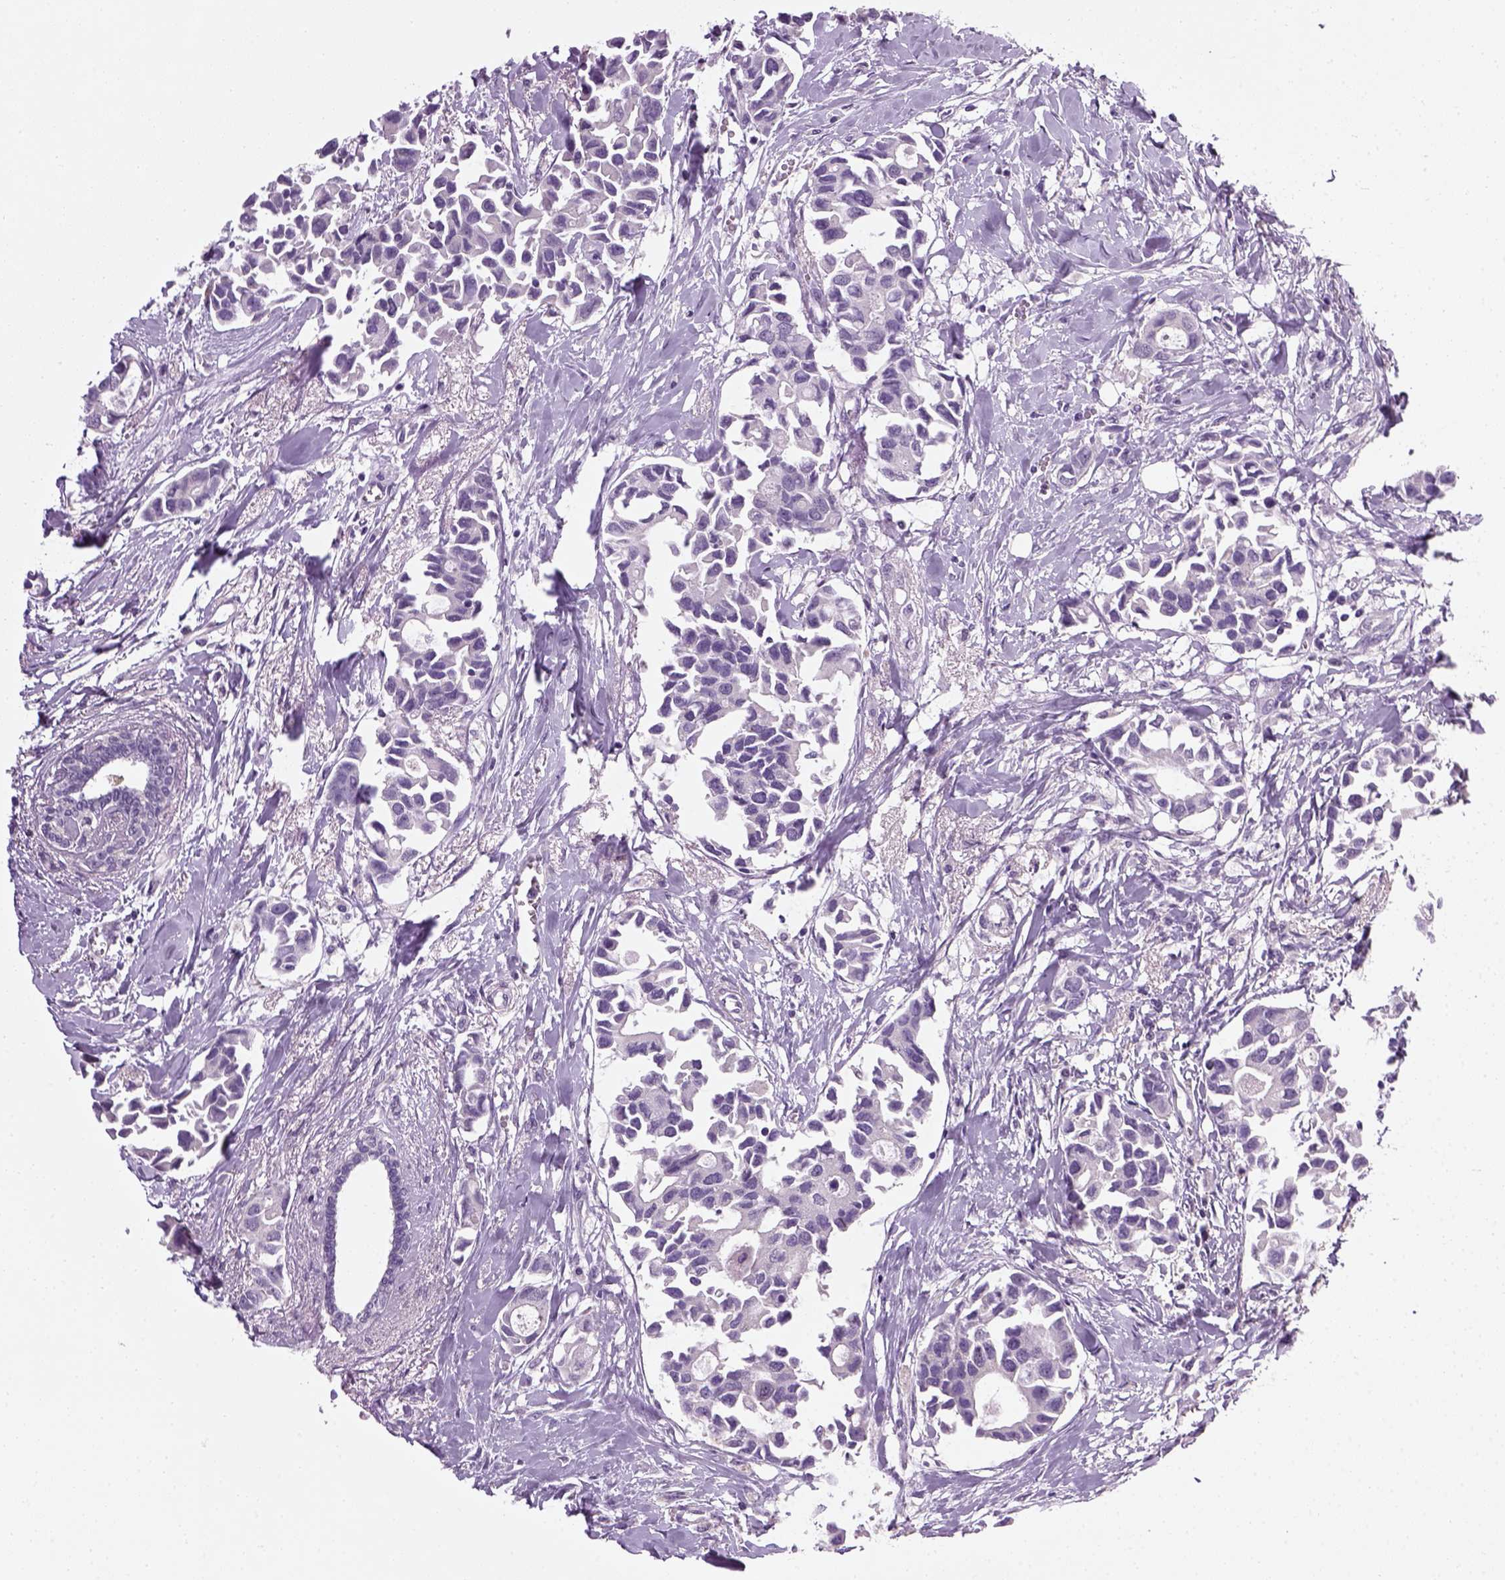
{"staining": {"intensity": "negative", "quantity": "none", "location": "none"}, "tissue": "breast cancer", "cell_type": "Tumor cells", "image_type": "cancer", "snomed": [{"axis": "morphology", "description": "Duct carcinoma"}, {"axis": "topography", "description": "Breast"}], "caption": "Tumor cells are negative for brown protein staining in intraductal carcinoma (breast).", "gene": "ELOVL3", "patient": {"sex": "female", "age": 83}}